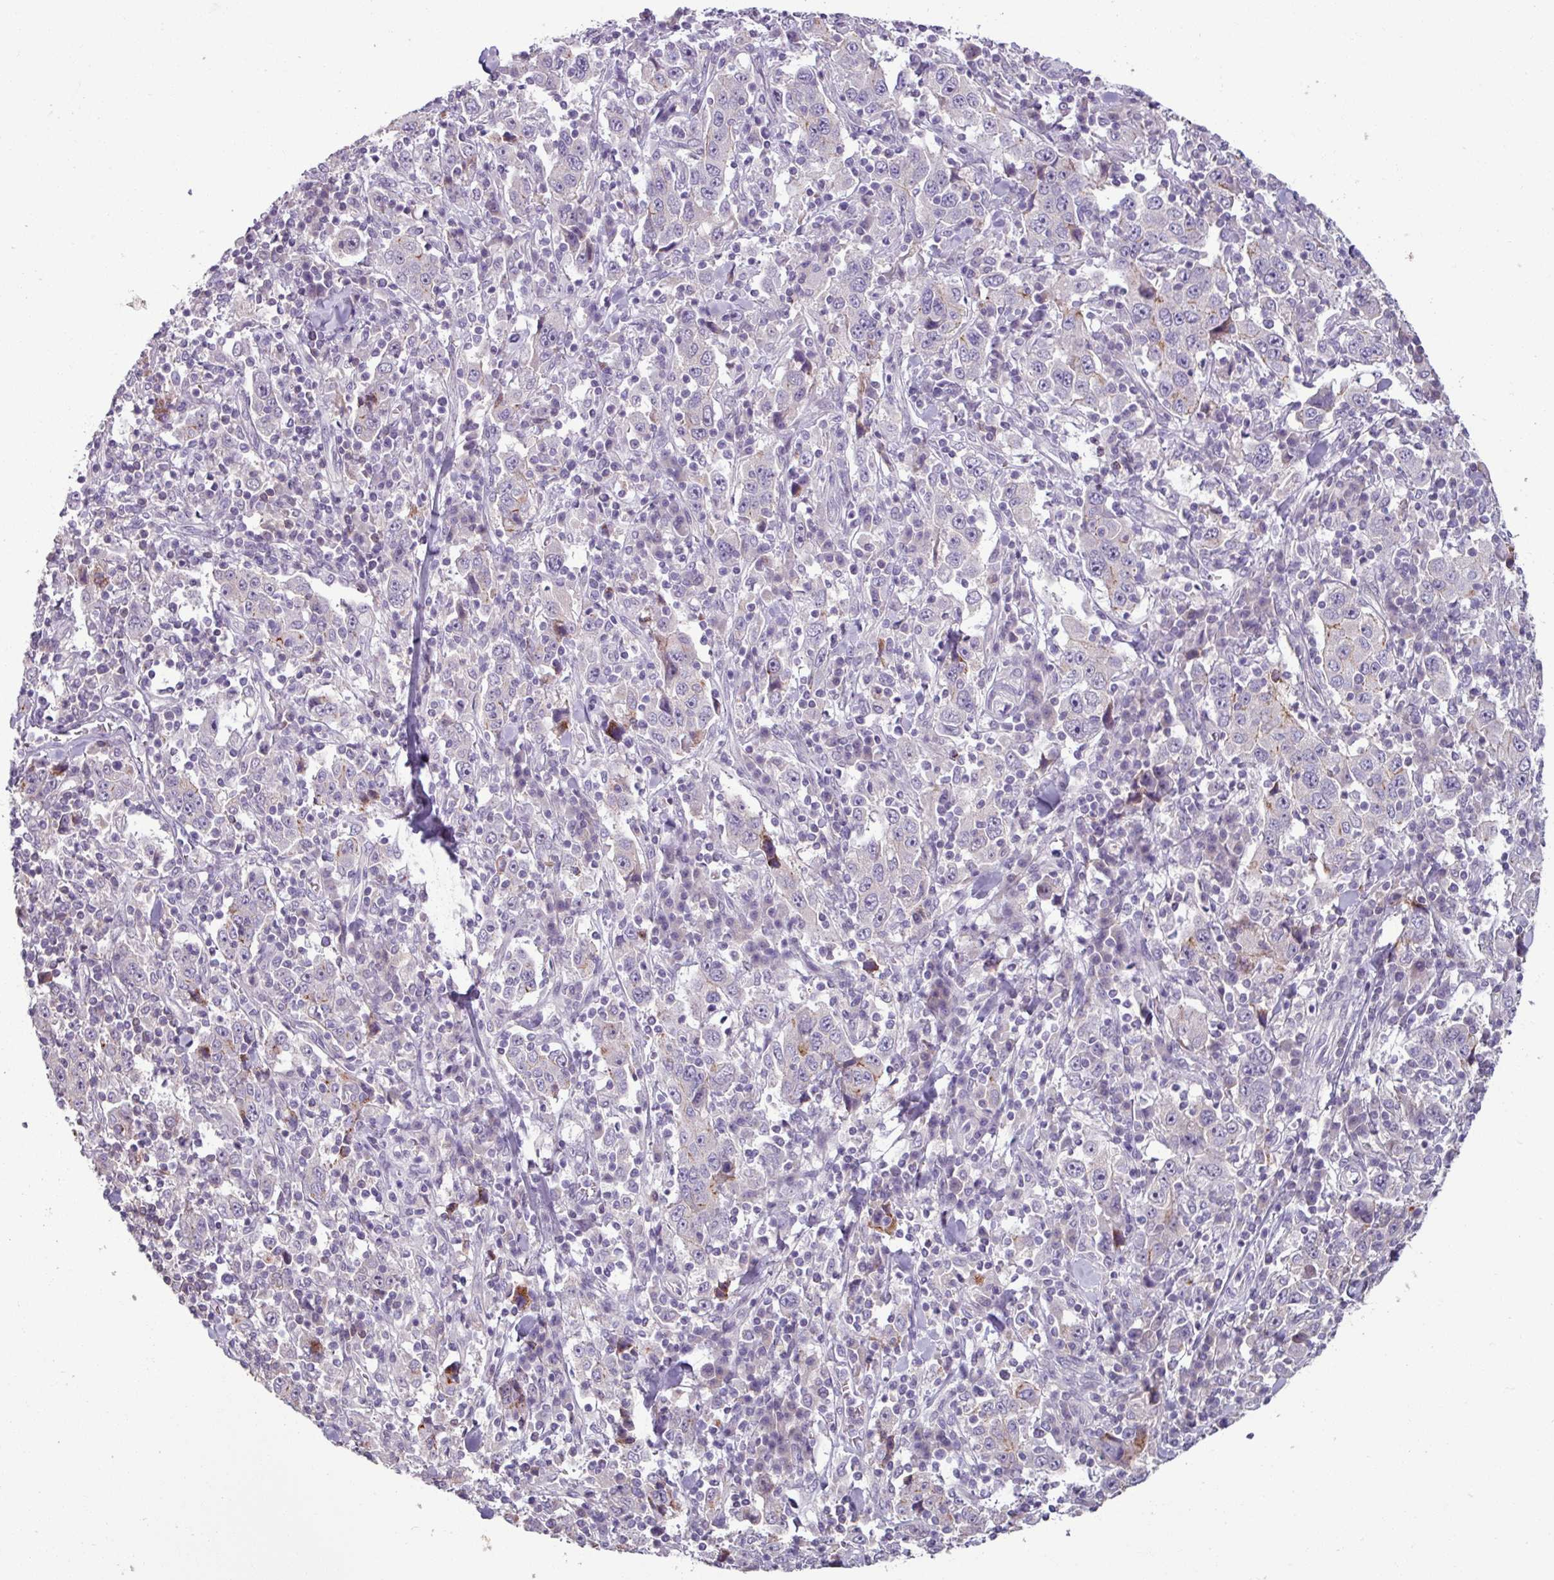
{"staining": {"intensity": "negative", "quantity": "none", "location": "none"}, "tissue": "stomach cancer", "cell_type": "Tumor cells", "image_type": "cancer", "snomed": [{"axis": "morphology", "description": "Normal tissue, NOS"}, {"axis": "morphology", "description": "Adenocarcinoma, NOS"}, {"axis": "topography", "description": "Stomach, upper"}, {"axis": "topography", "description": "Stomach"}], "caption": "Immunohistochemistry (IHC) micrograph of neoplastic tissue: human adenocarcinoma (stomach) stained with DAB (3,3'-diaminobenzidine) exhibits no significant protein expression in tumor cells. (Stains: DAB (3,3'-diaminobenzidine) immunohistochemistry (IHC) with hematoxylin counter stain, Microscopy: brightfield microscopy at high magnification).", "gene": "PNMA6A", "patient": {"sex": "male", "age": 59}}